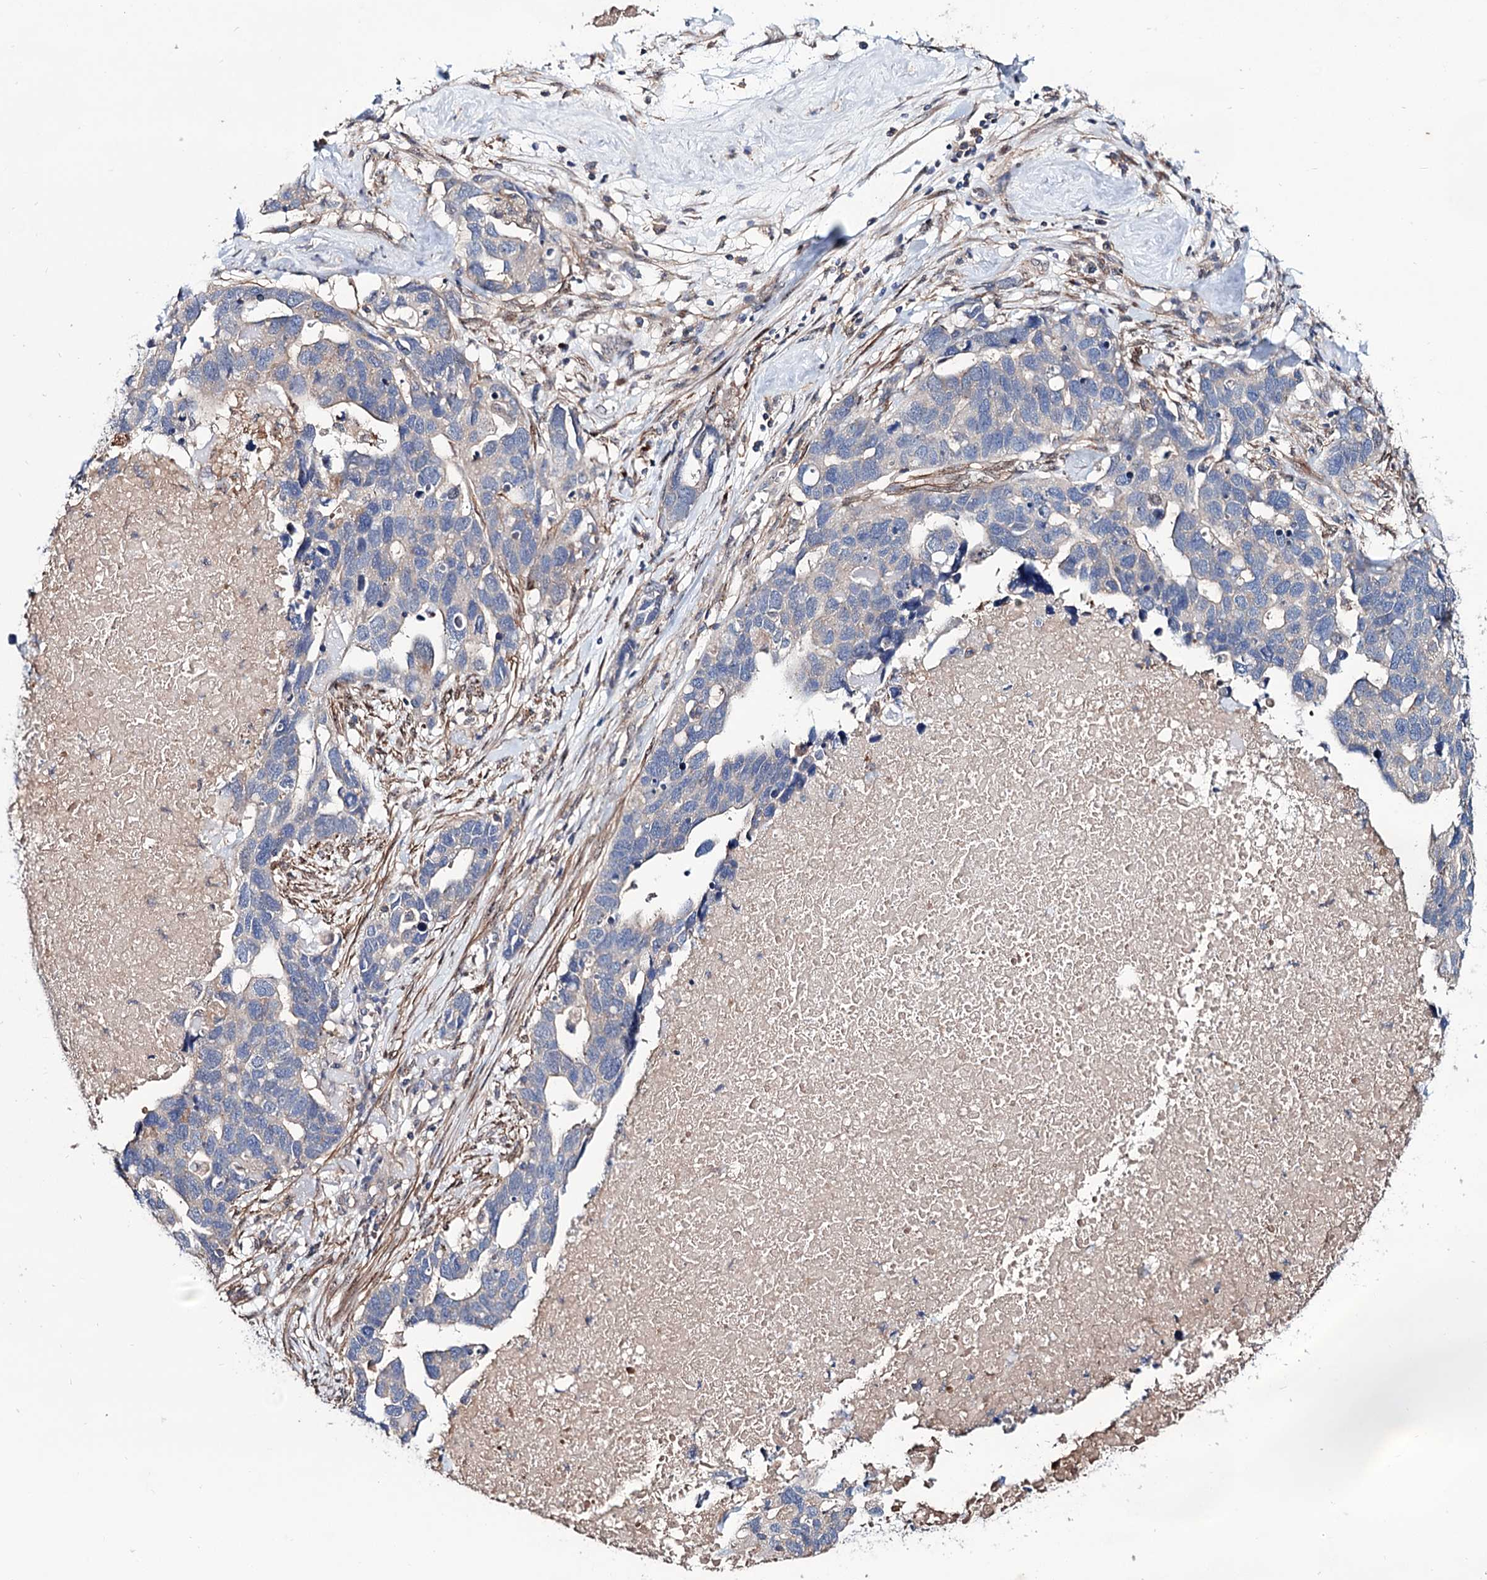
{"staining": {"intensity": "weak", "quantity": "<25%", "location": "cytoplasmic/membranous"}, "tissue": "ovarian cancer", "cell_type": "Tumor cells", "image_type": "cancer", "snomed": [{"axis": "morphology", "description": "Cystadenocarcinoma, serous, NOS"}, {"axis": "topography", "description": "Ovary"}], "caption": "DAB immunohistochemical staining of ovarian cancer (serous cystadenocarcinoma) demonstrates no significant positivity in tumor cells. (DAB immunohistochemistry (IHC) visualized using brightfield microscopy, high magnification).", "gene": "SEC24A", "patient": {"sex": "female", "age": 54}}